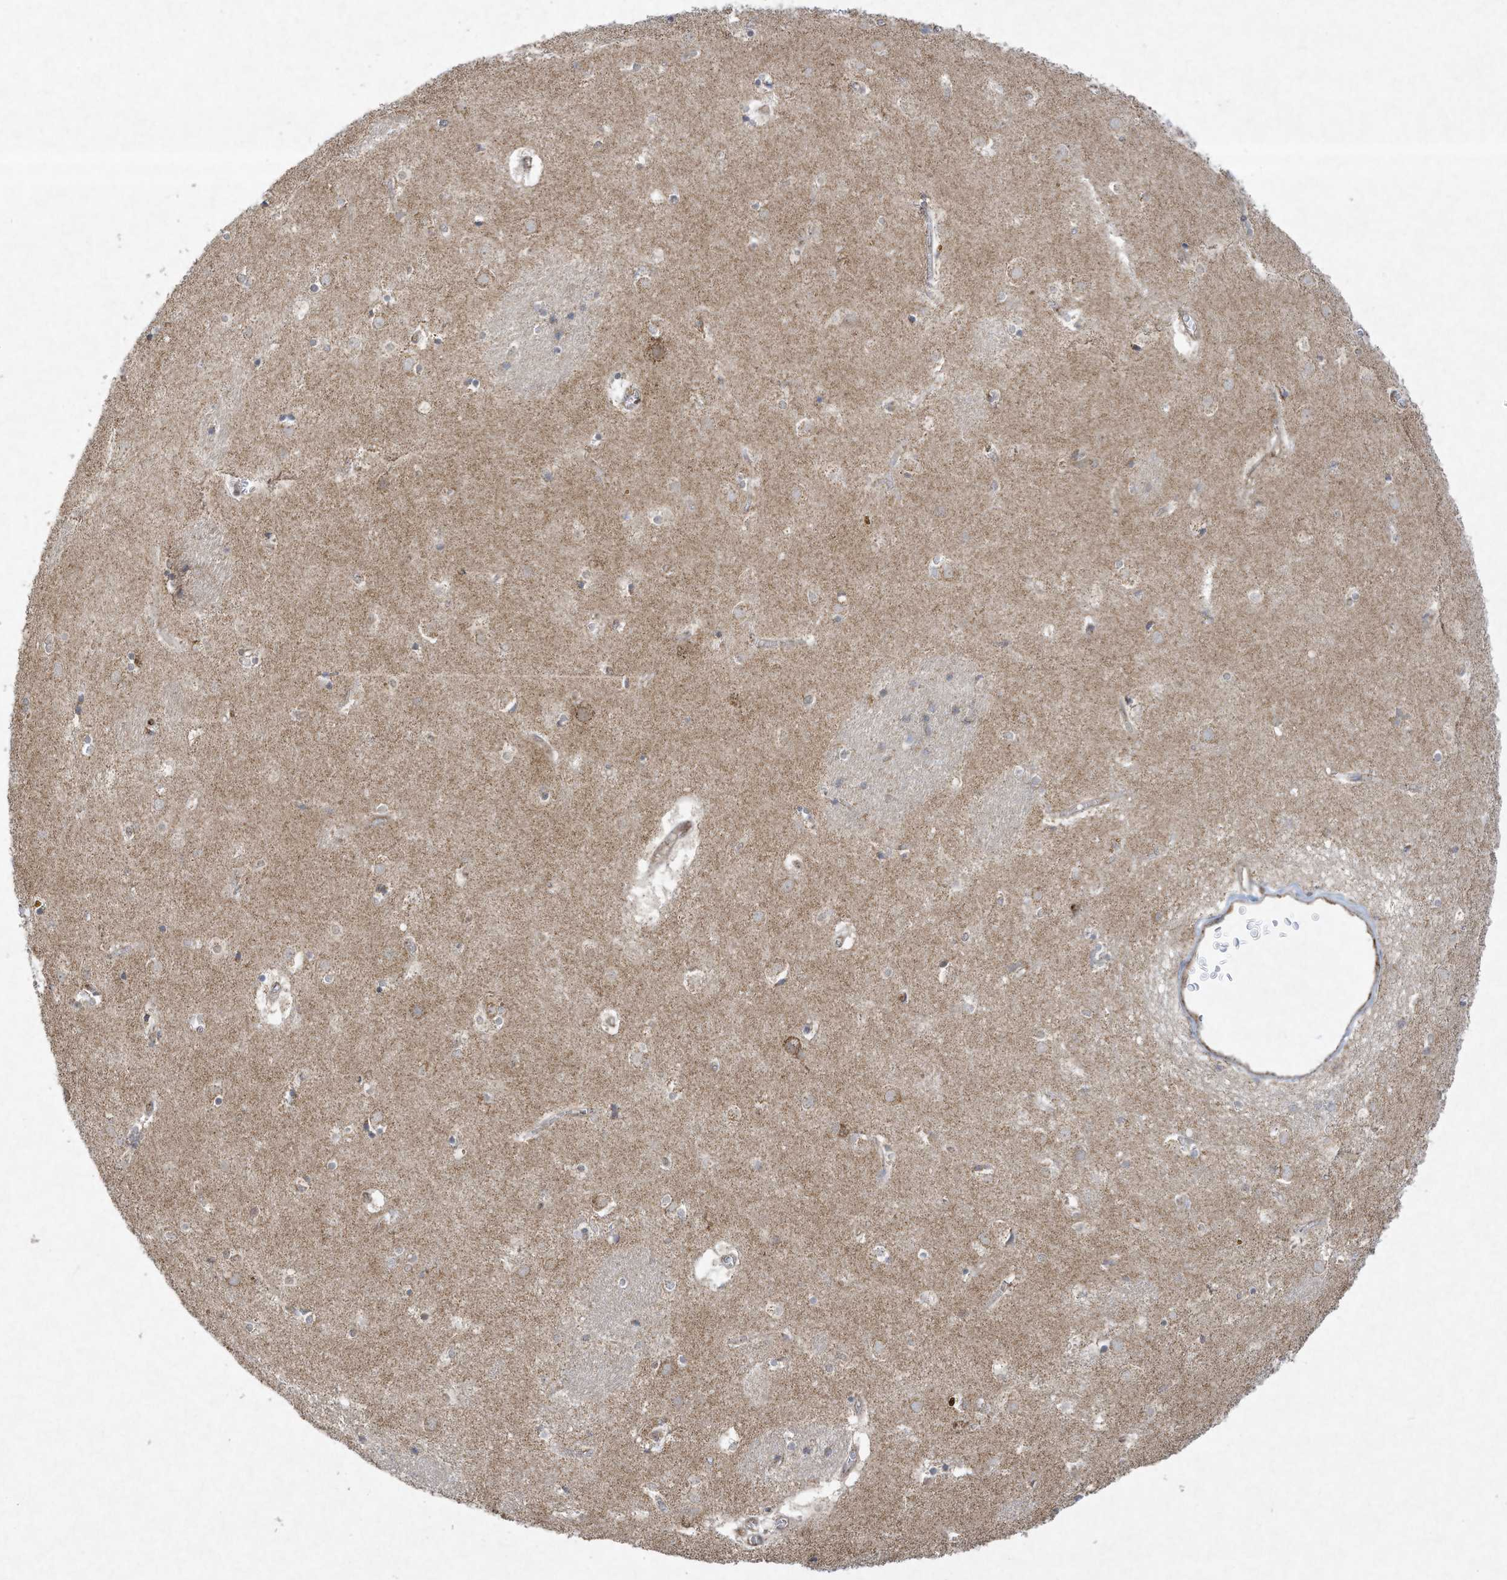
{"staining": {"intensity": "weak", "quantity": "<25%", "location": "cytoplasmic/membranous"}, "tissue": "caudate", "cell_type": "Glial cells", "image_type": "normal", "snomed": [{"axis": "morphology", "description": "Normal tissue, NOS"}, {"axis": "topography", "description": "Lateral ventricle wall"}], "caption": "The micrograph reveals no significant expression in glial cells of caudate.", "gene": "CHRNA4", "patient": {"sex": "male", "age": 70}}